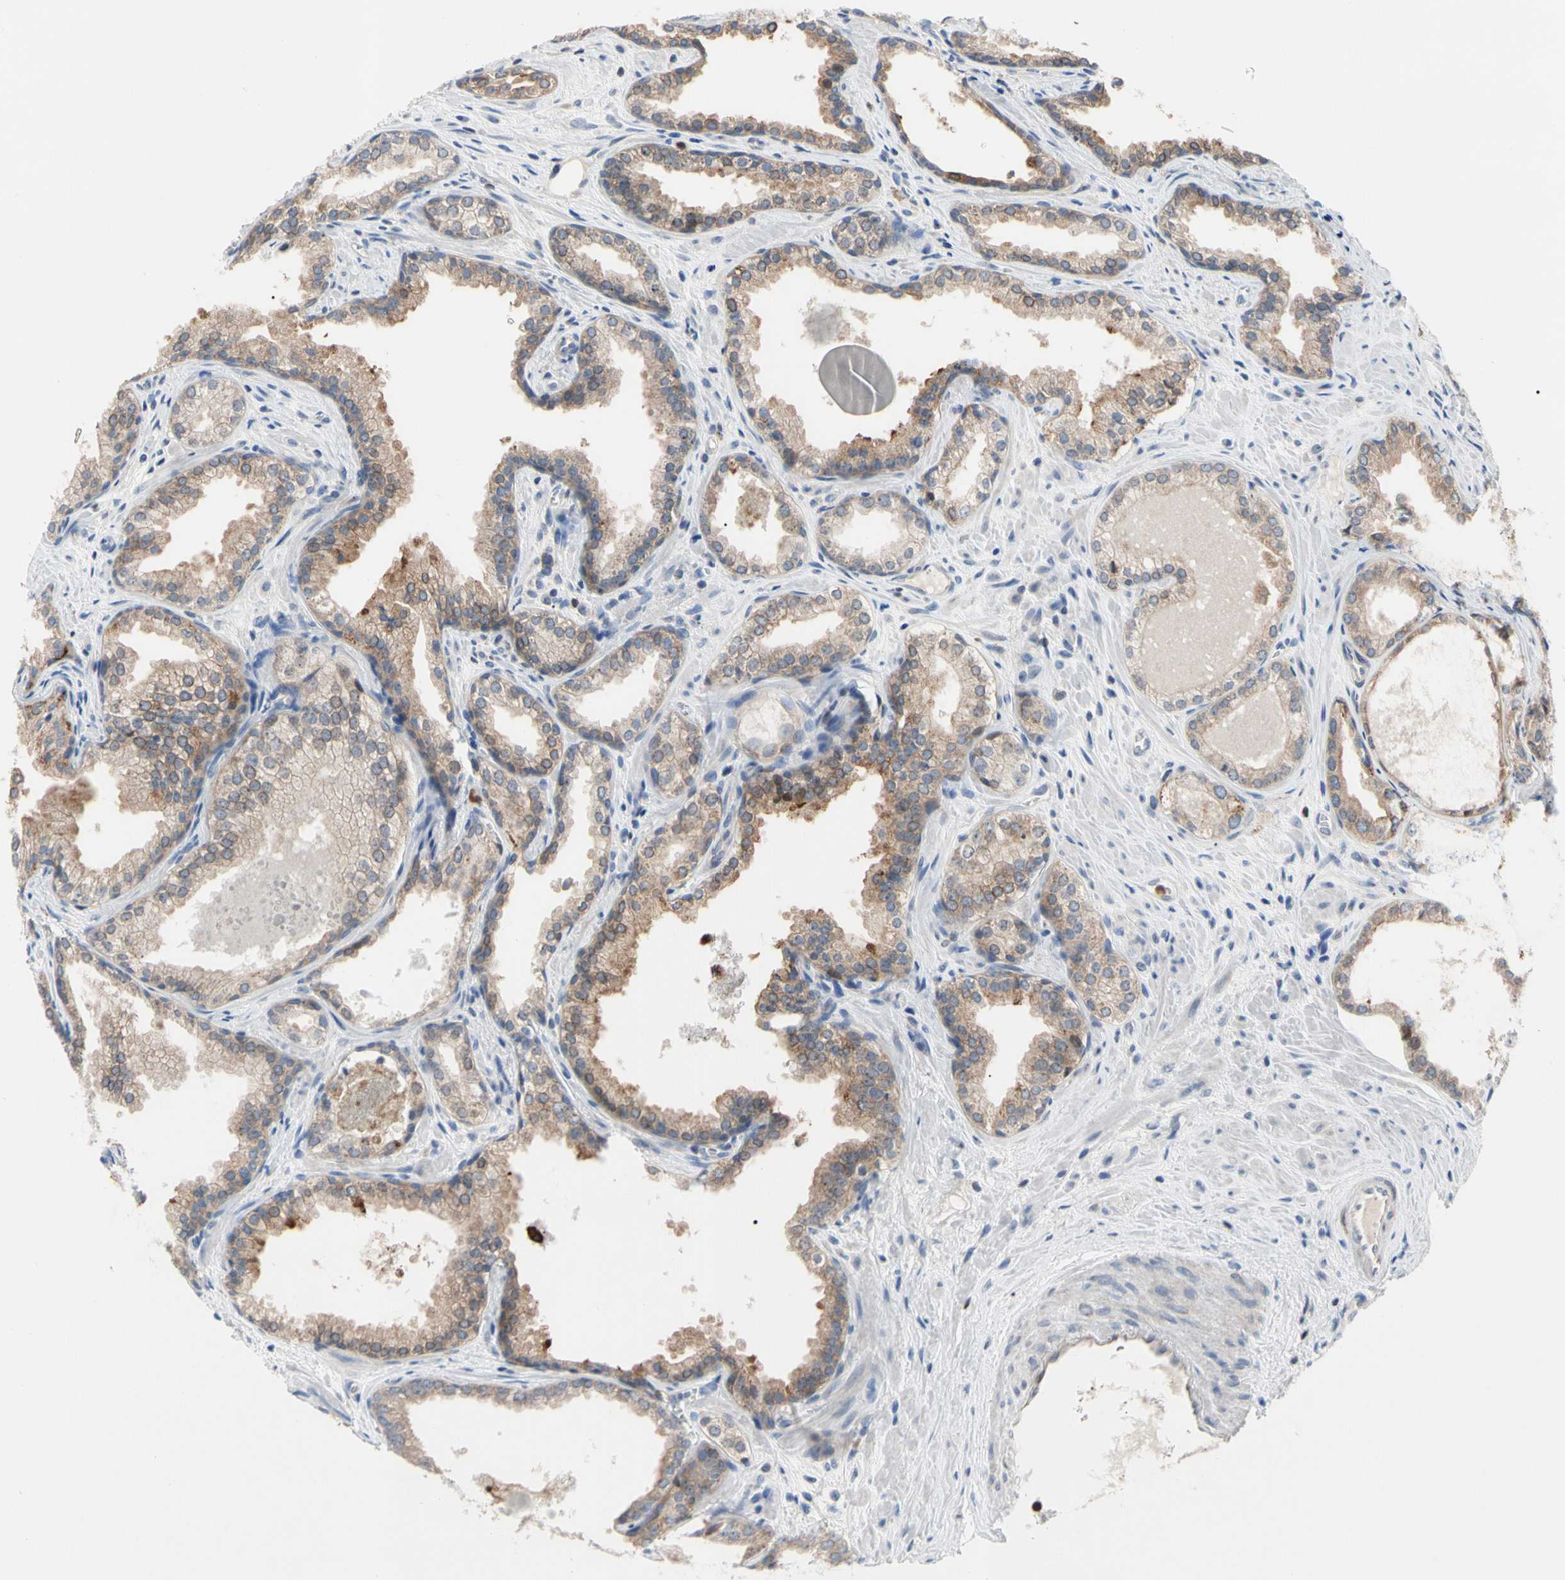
{"staining": {"intensity": "weak", "quantity": ">75%", "location": "cytoplasmic/membranous"}, "tissue": "prostate cancer", "cell_type": "Tumor cells", "image_type": "cancer", "snomed": [{"axis": "morphology", "description": "Adenocarcinoma, Low grade"}, {"axis": "topography", "description": "Prostate"}], "caption": "Immunohistochemical staining of human prostate cancer (adenocarcinoma (low-grade)) reveals low levels of weak cytoplasmic/membranous positivity in approximately >75% of tumor cells.", "gene": "MCL1", "patient": {"sex": "male", "age": 60}}